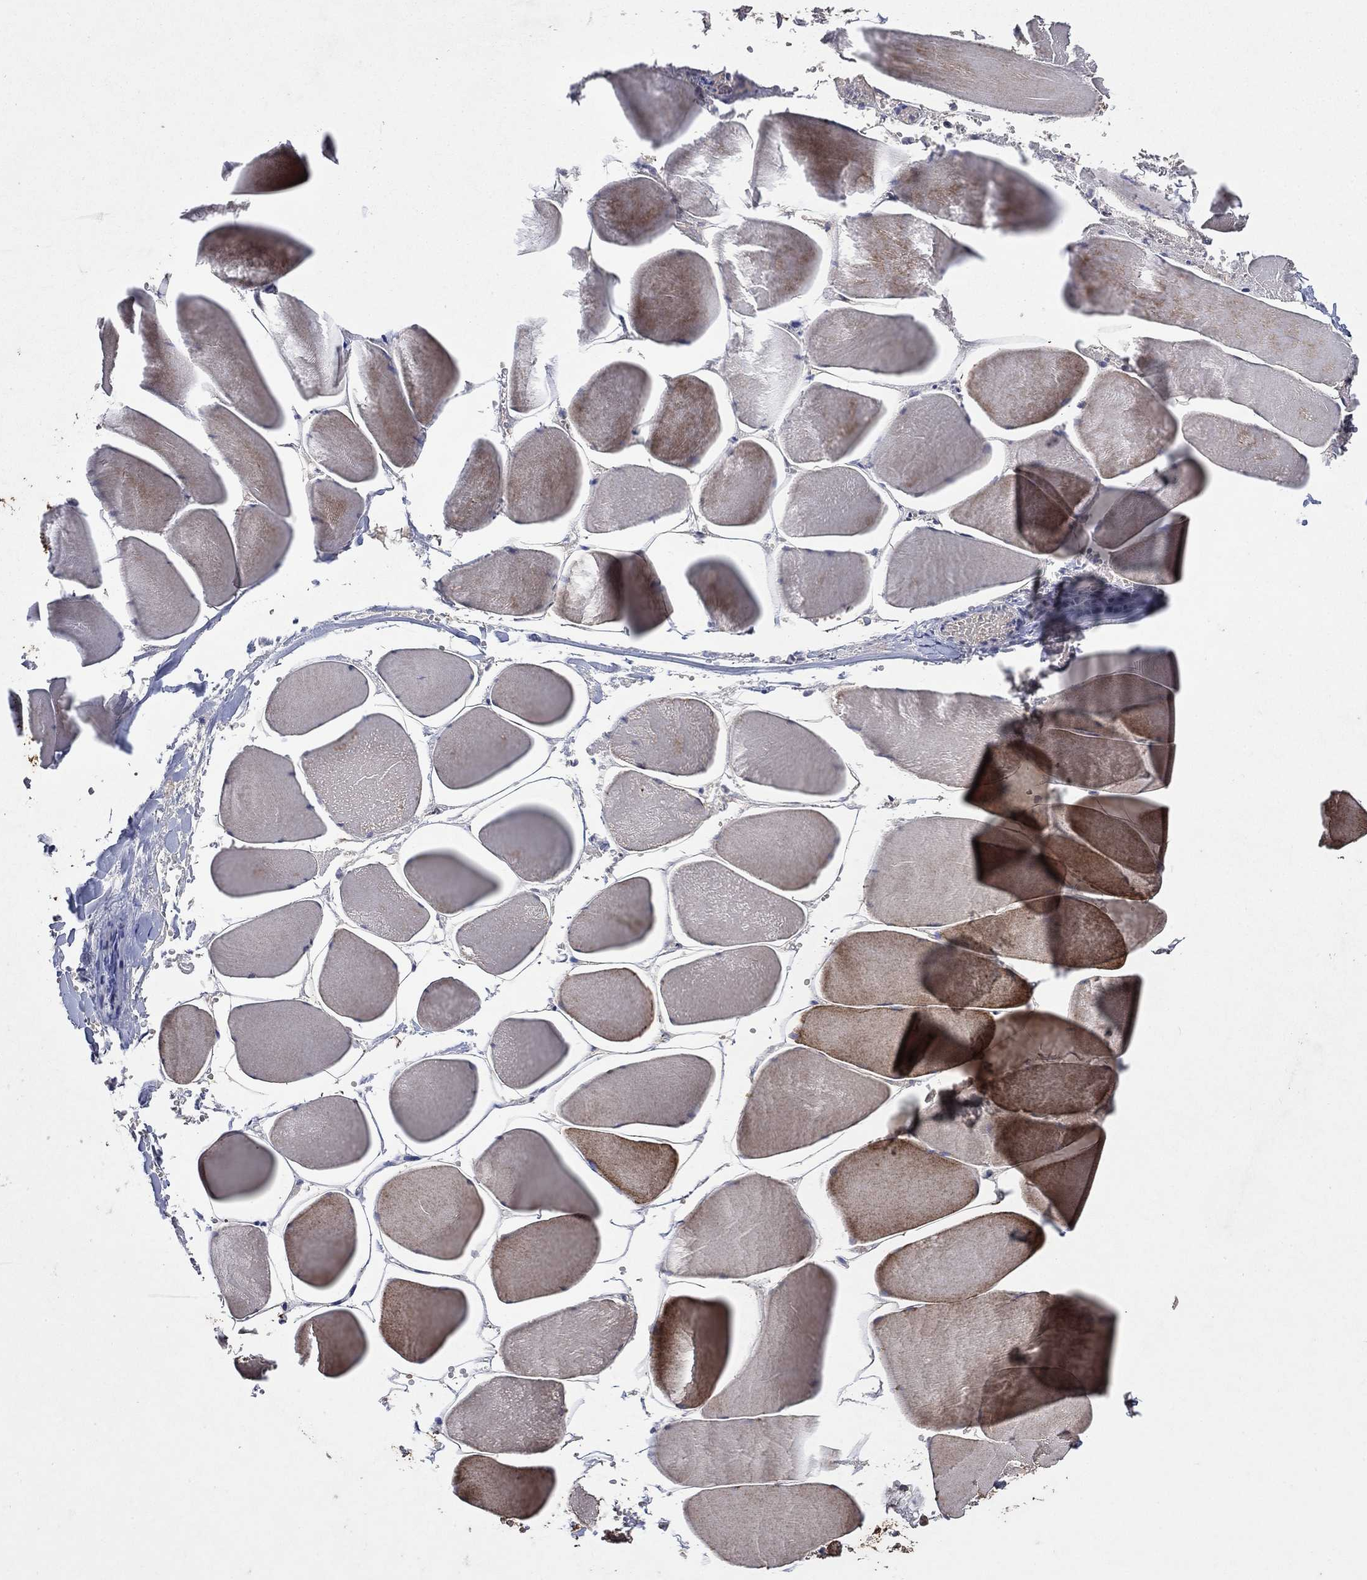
{"staining": {"intensity": "weak", "quantity": "25%-75%", "location": "cytoplasmic/membranous"}, "tissue": "skeletal muscle", "cell_type": "Myocytes", "image_type": "normal", "snomed": [{"axis": "morphology", "description": "Normal tissue, NOS"}, {"axis": "morphology", "description": "Malignant melanoma, Metastatic site"}, {"axis": "topography", "description": "Skeletal muscle"}], "caption": "The micrograph shows a brown stain indicating the presence of a protein in the cytoplasmic/membranous of myocytes in skeletal muscle.", "gene": "DPH1", "patient": {"sex": "male", "age": 50}}